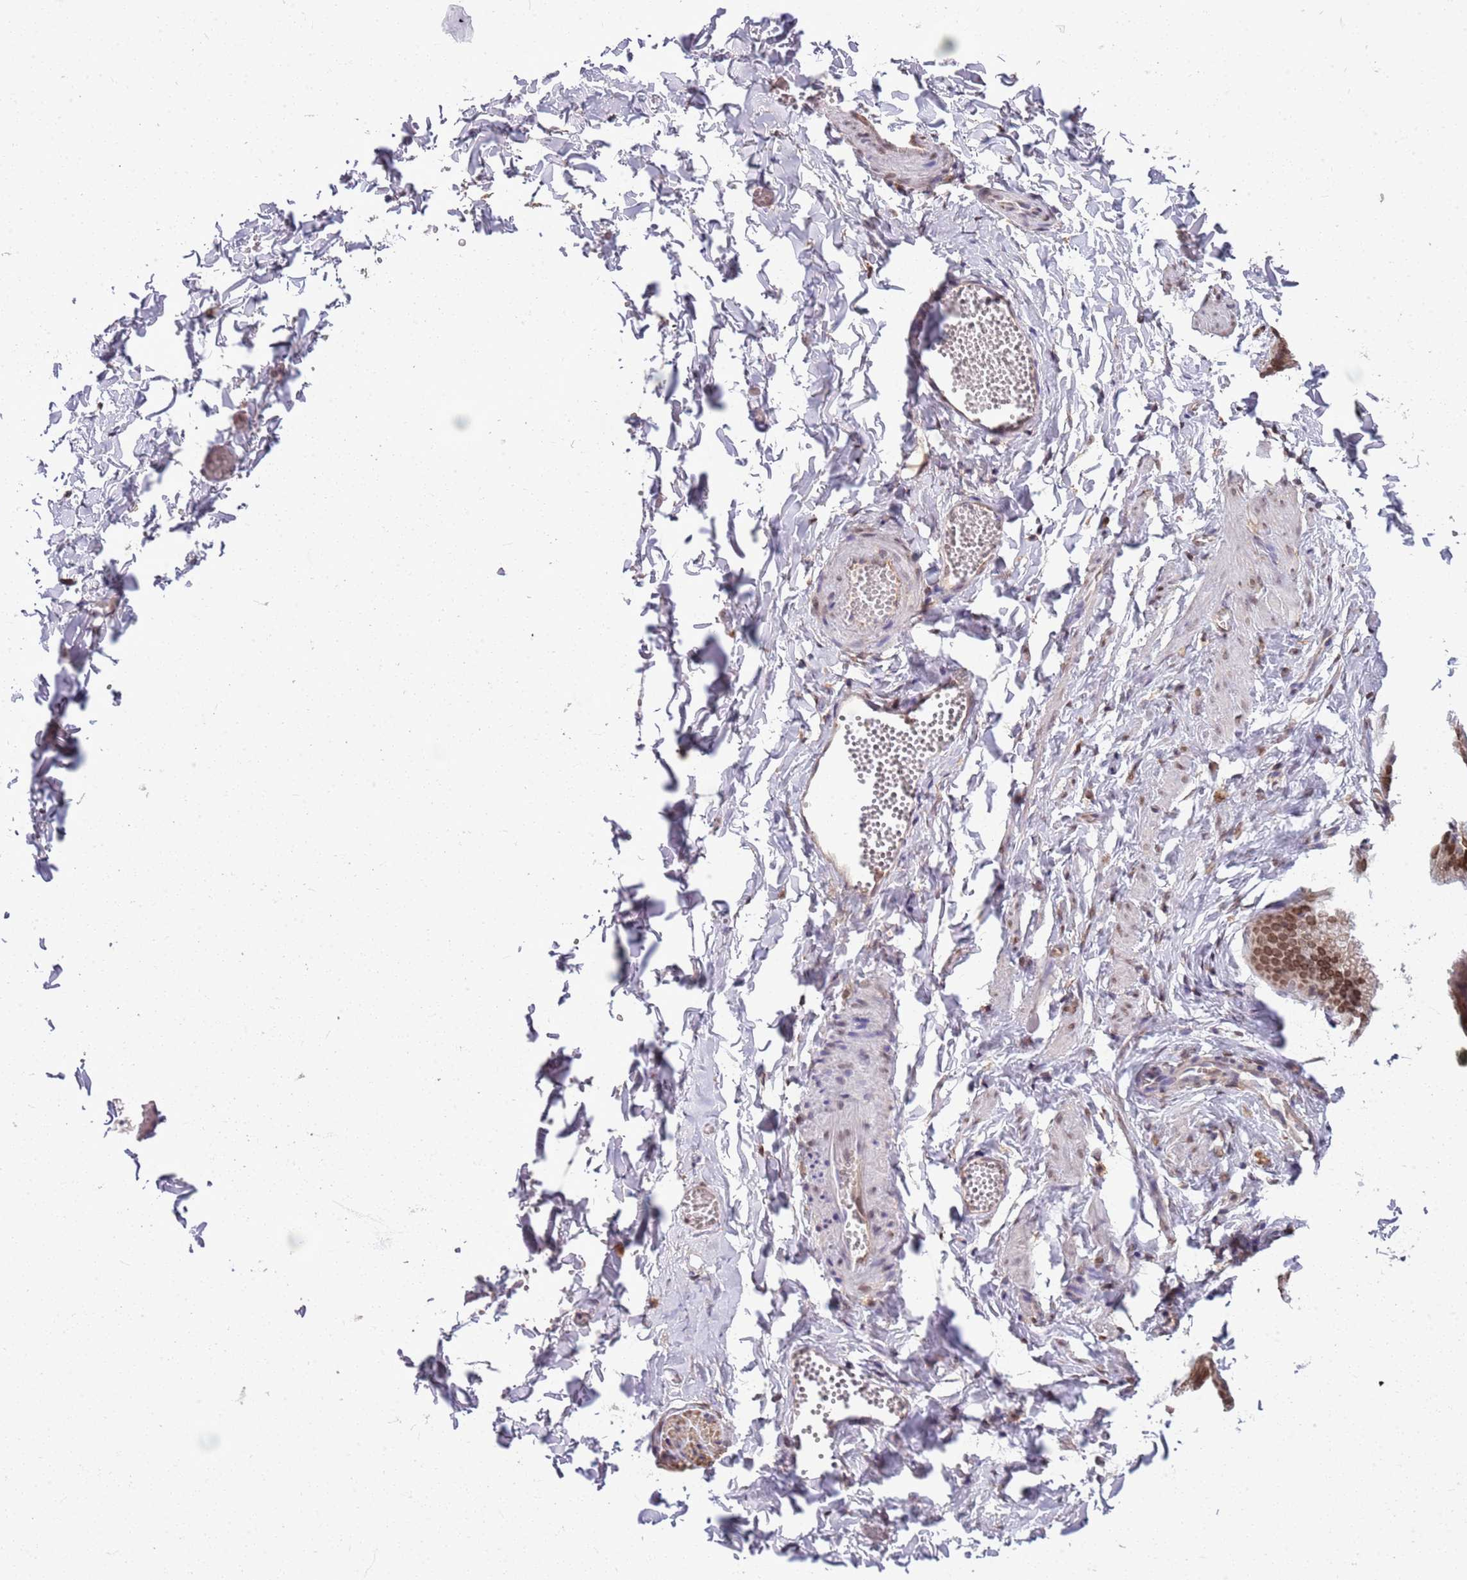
{"staining": {"intensity": "negative", "quantity": "none", "location": "none"}, "tissue": "adipose tissue", "cell_type": "Adipocytes", "image_type": "normal", "snomed": [{"axis": "morphology", "description": "Normal tissue, NOS"}, {"axis": "topography", "description": "Gallbladder"}, {"axis": "topography", "description": "Peripheral nerve tissue"}], "caption": "DAB (3,3'-diaminobenzidine) immunohistochemical staining of unremarkable human adipose tissue exhibits no significant positivity in adipocytes.", "gene": "DHX32", "patient": {"sex": "male", "age": 38}}